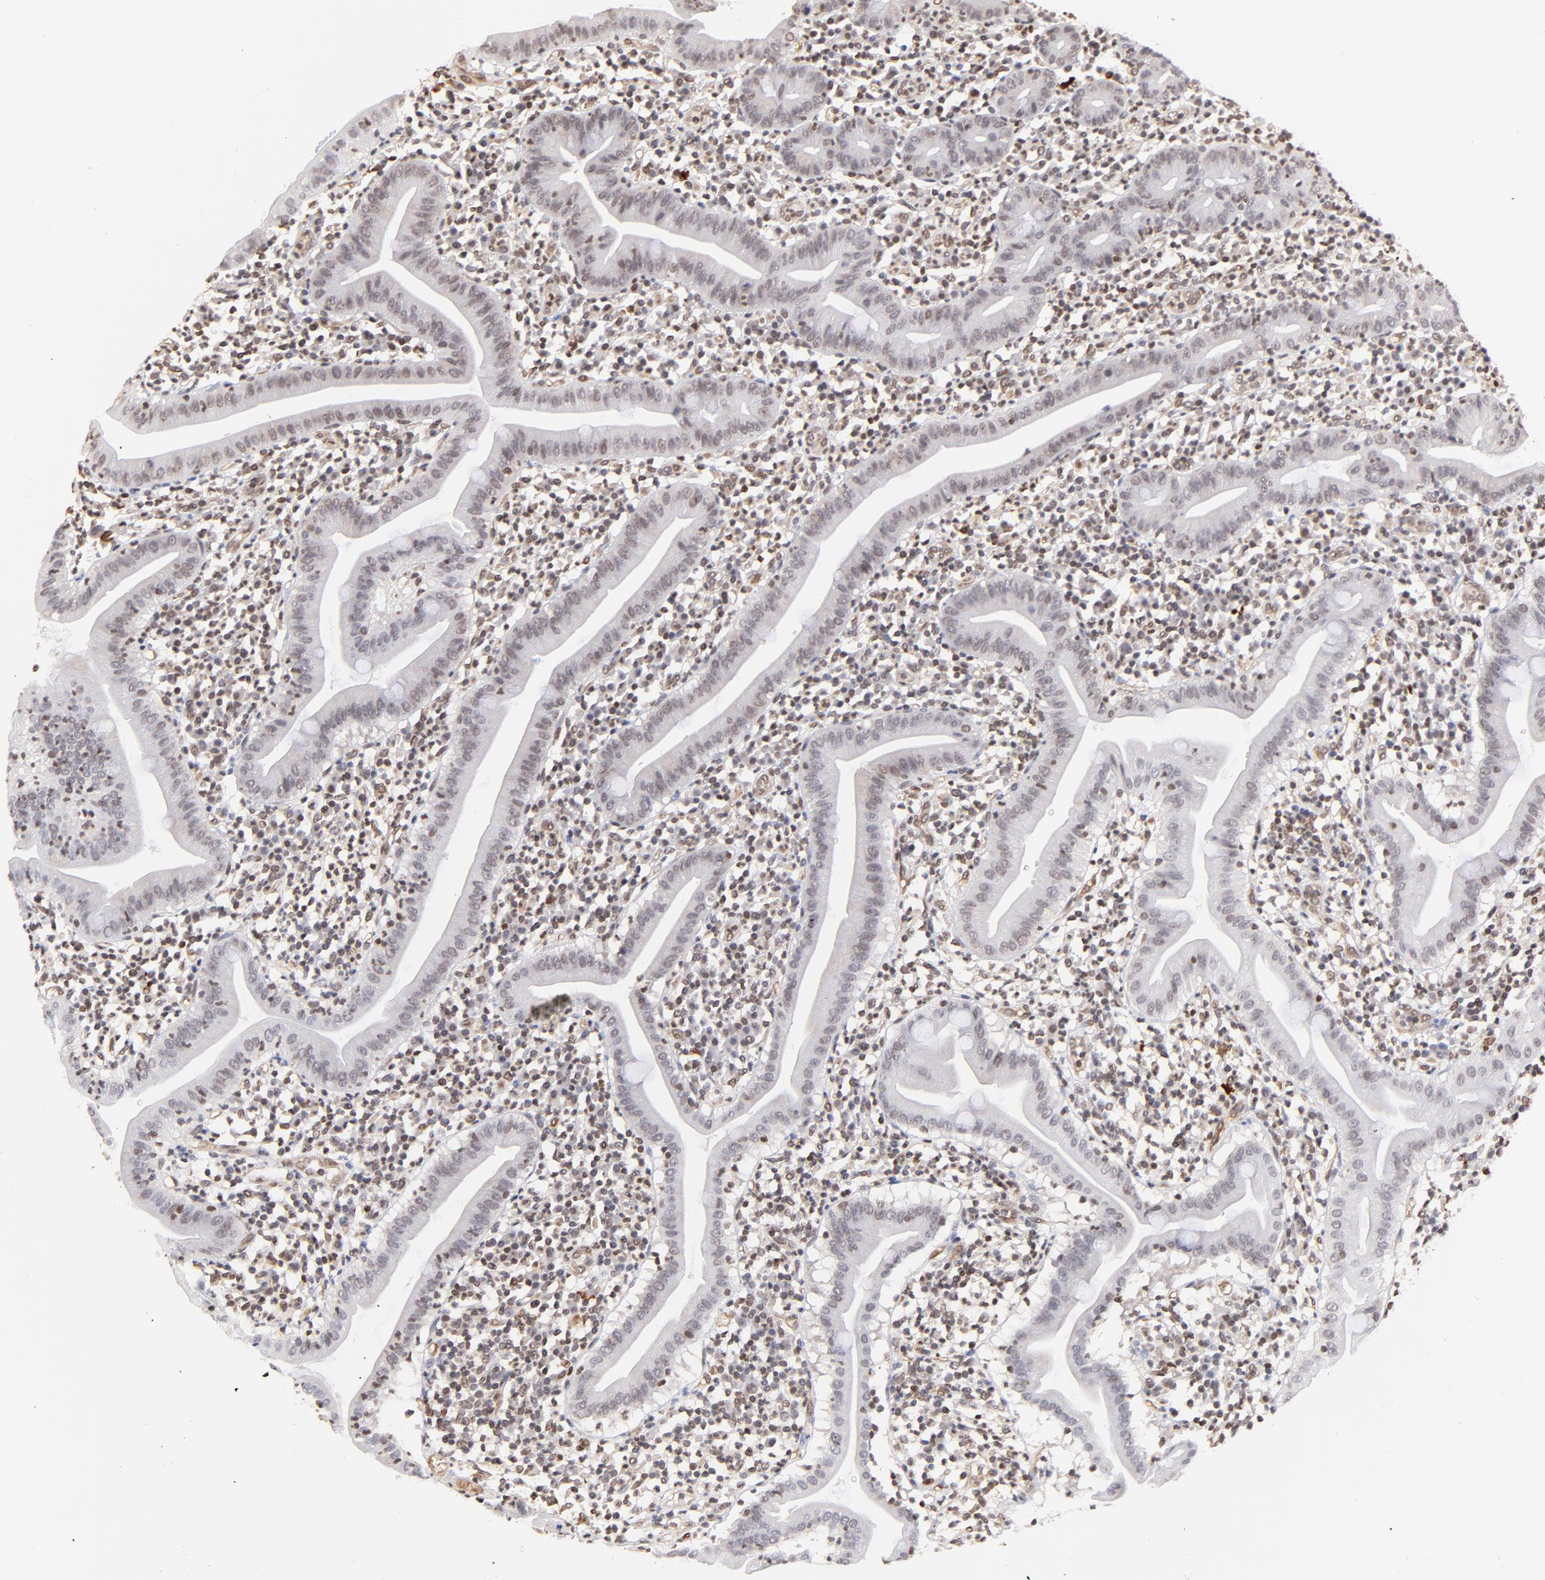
{"staining": {"intensity": "weak", "quantity": "<25%", "location": "nuclear"}, "tissue": "duodenum", "cell_type": "Glandular cells", "image_type": "normal", "snomed": [{"axis": "morphology", "description": "Normal tissue, NOS"}, {"axis": "topography", "description": "Duodenum"}], "caption": "The immunohistochemistry (IHC) histopathology image has no significant expression in glandular cells of duodenum.", "gene": "ZFP92", "patient": {"sex": "male", "age": 50}}